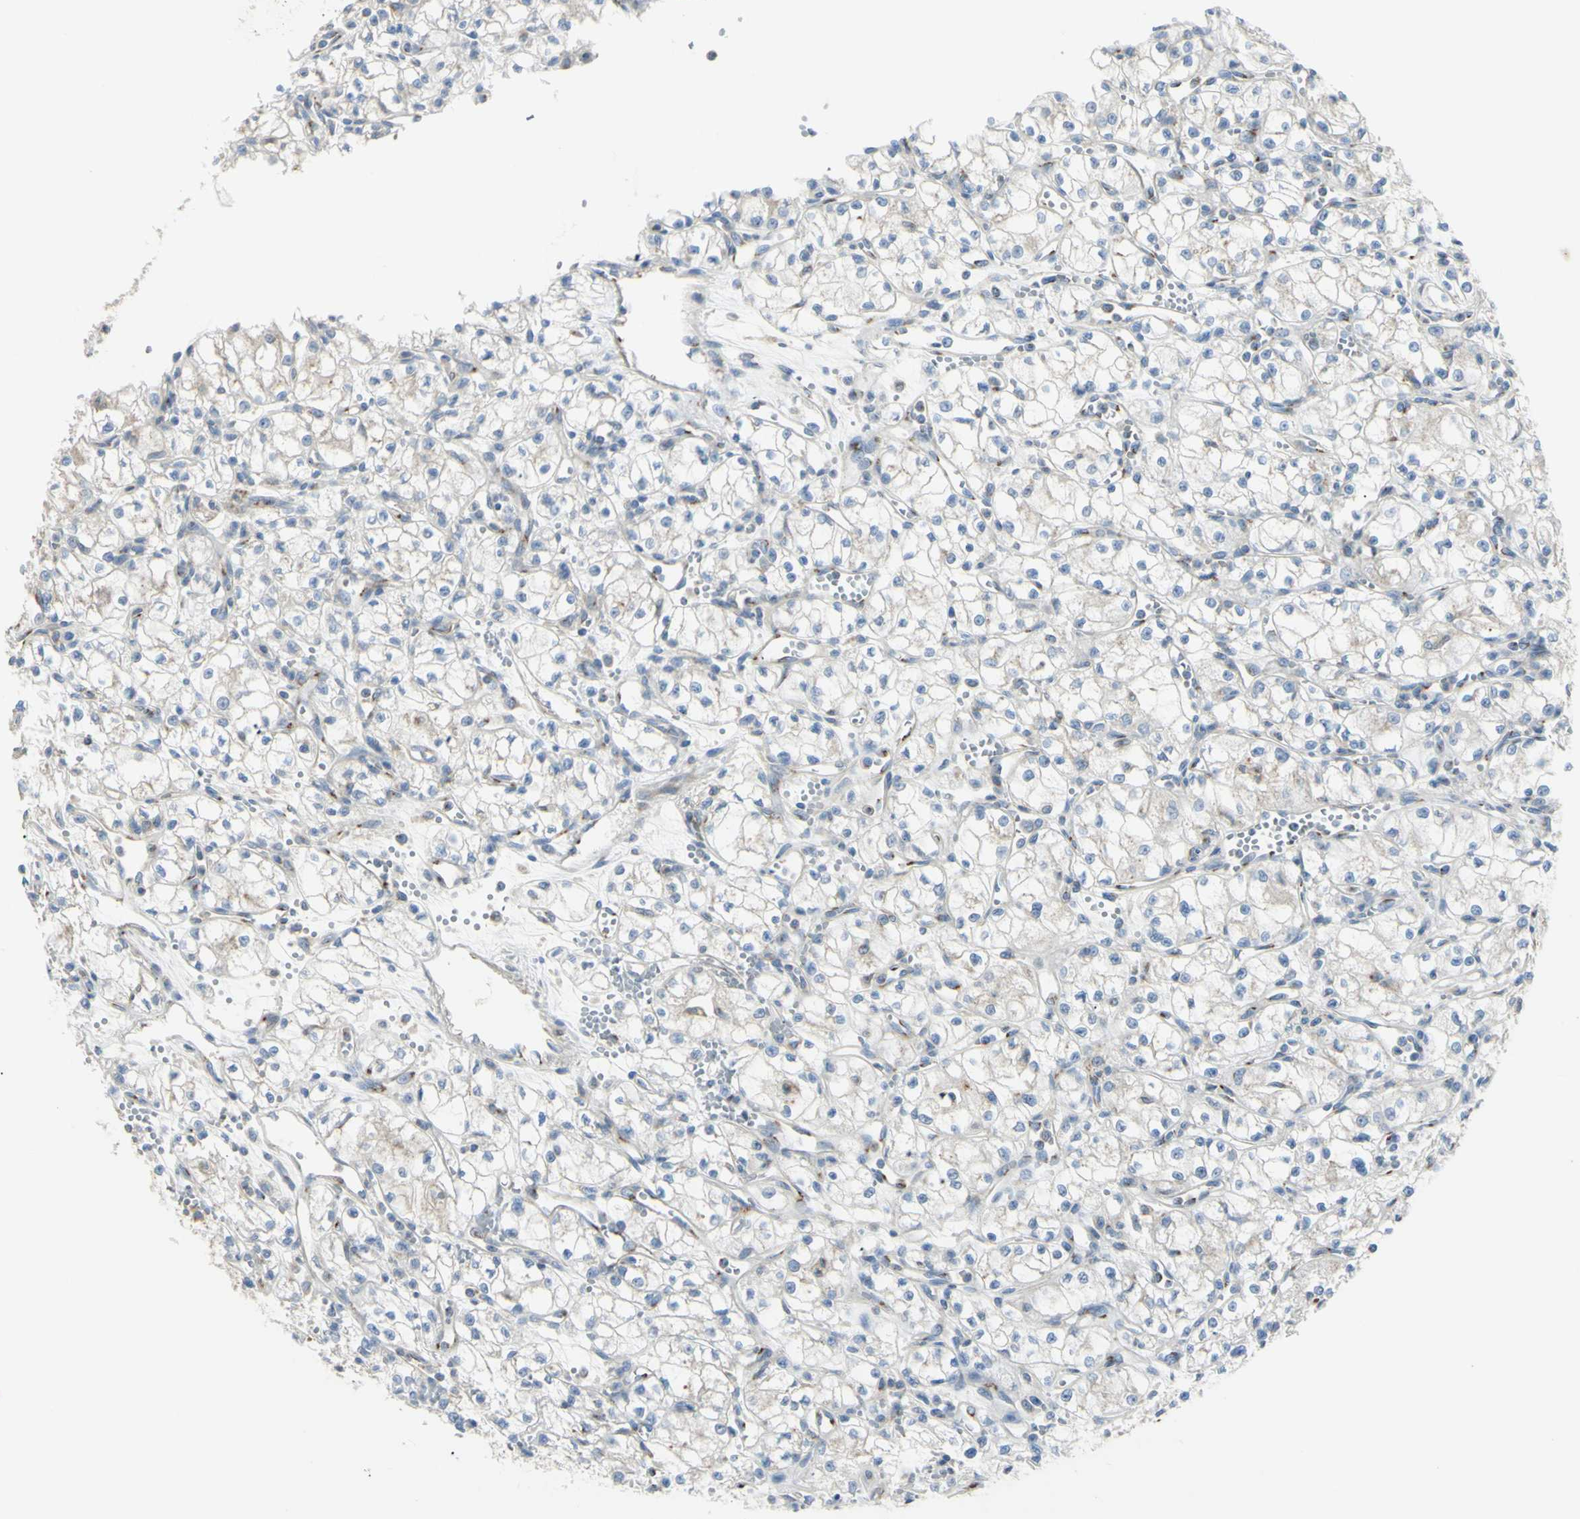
{"staining": {"intensity": "weak", "quantity": "<25%", "location": "cytoplasmic/membranous"}, "tissue": "renal cancer", "cell_type": "Tumor cells", "image_type": "cancer", "snomed": [{"axis": "morphology", "description": "Normal tissue, NOS"}, {"axis": "morphology", "description": "Adenocarcinoma, NOS"}, {"axis": "topography", "description": "Kidney"}], "caption": "This is an immunohistochemistry (IHC) histopathology image of human adenocarcinoma (renal). There is no positivity in tumor cells.", "gene": "B4GALT3", "patient": {"sex": "male", "age": 59}}